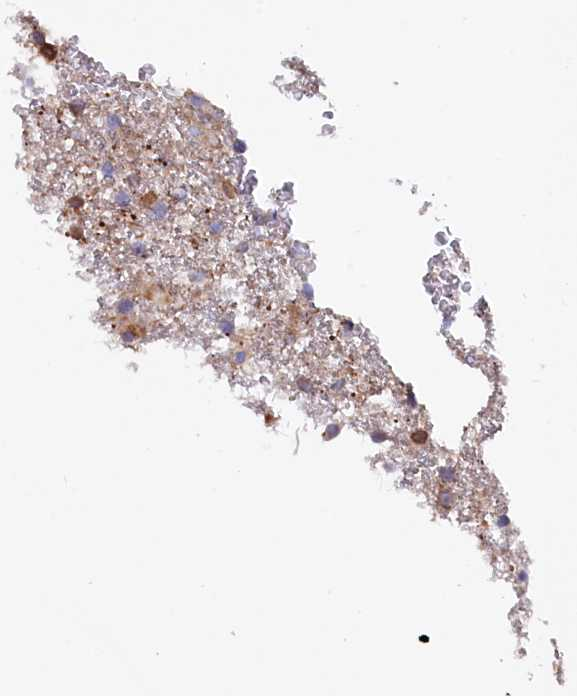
{"staining": {"intensity": "negative", "quantity": "none", "location": "none"}, "tissue": "glioma", "cell_type": "Tumor cells", "image_type": "cancer", "snomed": [{"axis": "morphology", "description": "Glioma, malignant, Low grade"}, {"axis": "topography", "description": "Brain"}], "caption": "Immunohistochemical staining of human glioma shows no significant positivity in tumor cells. (Immunohistochemistry, brightfield microscopy, high magnification).", "gene": "JPT2", "patient": {"sex": "male", "age": 65}}